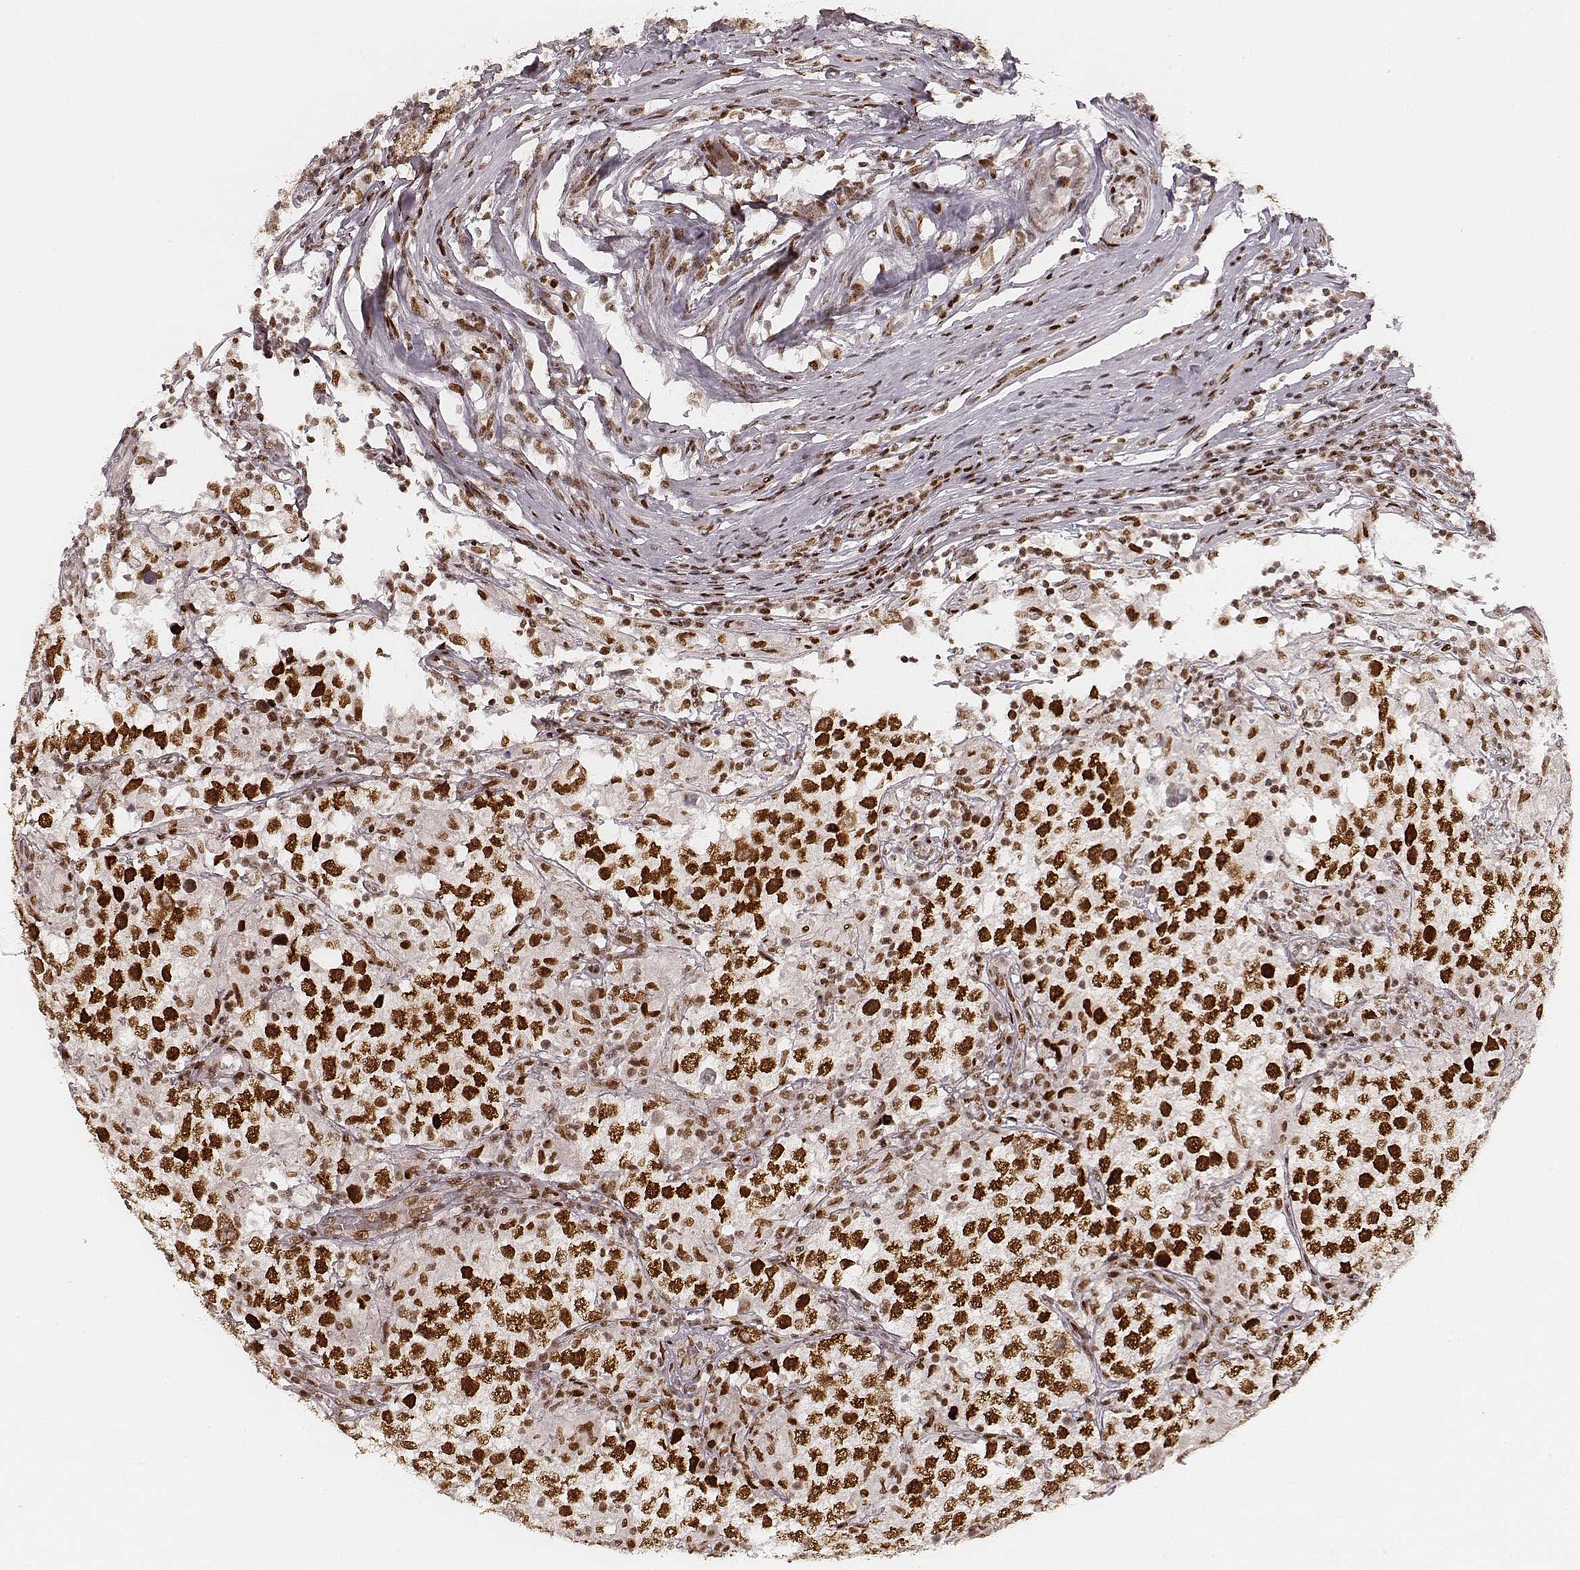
{"staining": {"intensity": "strong", "quantity": ">75%", "location": "nuclear"}, "tissue": "testis cancer", "cell_type": "Tumor cells", "image_type": "cancer", "snomed": [{"axis": "morphology", "description": "Seminoma, NOS"}, {"axis": "morphology", "description": "Carcinoma, Embryonal, NOS"}, {"axis": "topography", "description": "Testis"}], "caption": "DAB (3,3'-diaminobenzidine) immunohistochemical staining of testis seminoma displays strong nuclear protein staining in approximately >75% of tumor cells.", "gene": "HNRNPC", "patient": {"sex": "male", "age": 41}}